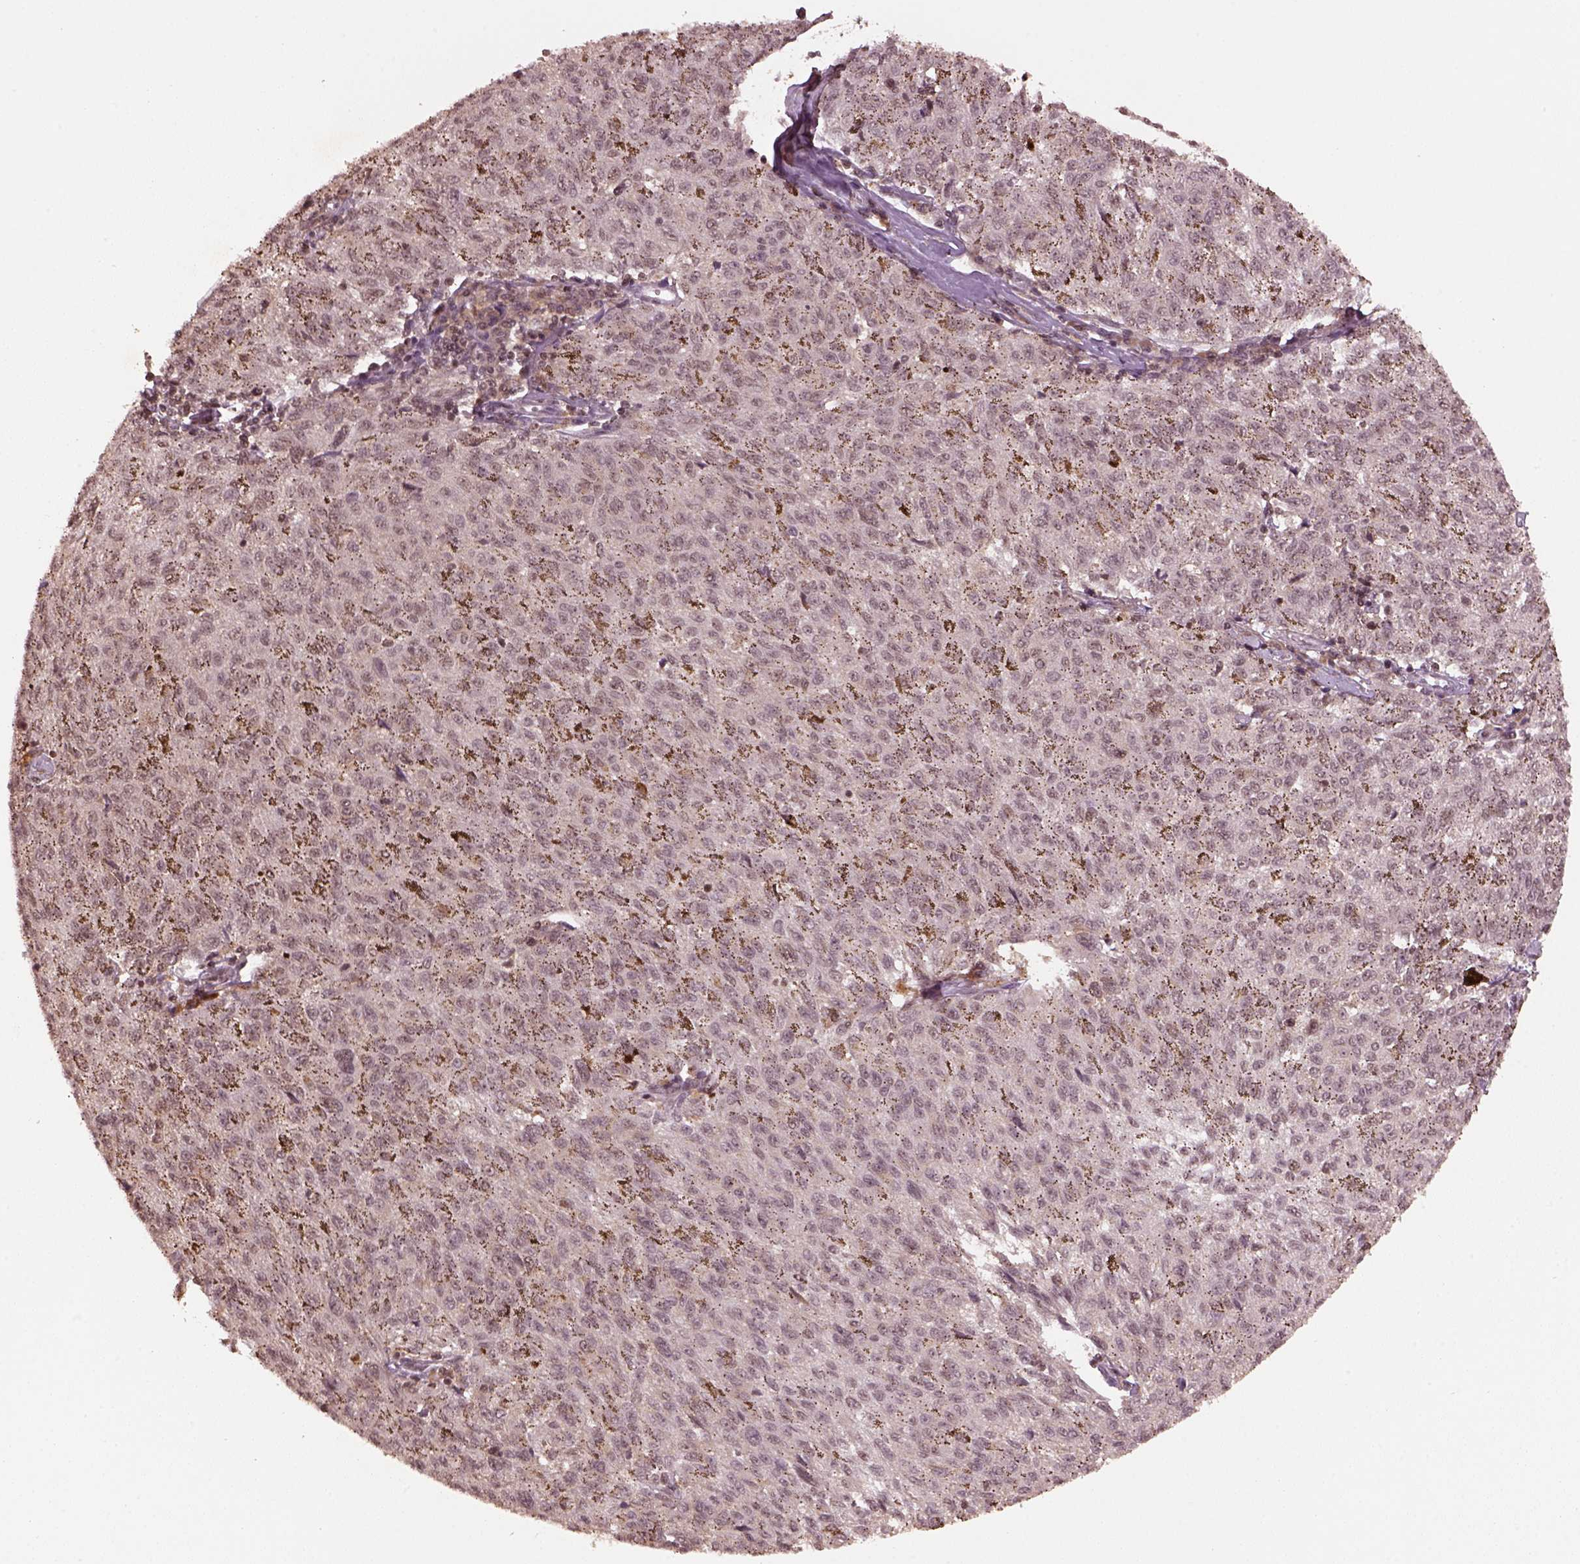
{"staining": {"intensity": "negative", "quantity": "none", "location": "none"}, "tissue": "melanoma", "cell_type": "Tumor cells", "image_type": "cancer", "snomed": [{"axis": "morphology", "description": "Malignant melanoma, NOS"}, {"axis": "topography", "description": "Skin"}], "caption": "This is an immunohistochemistry micrograph of human malignant melanoma. There is no positivity in tumor cells.", "gene": "BRD9", "patient": {"sex": "female", "age": 72}}